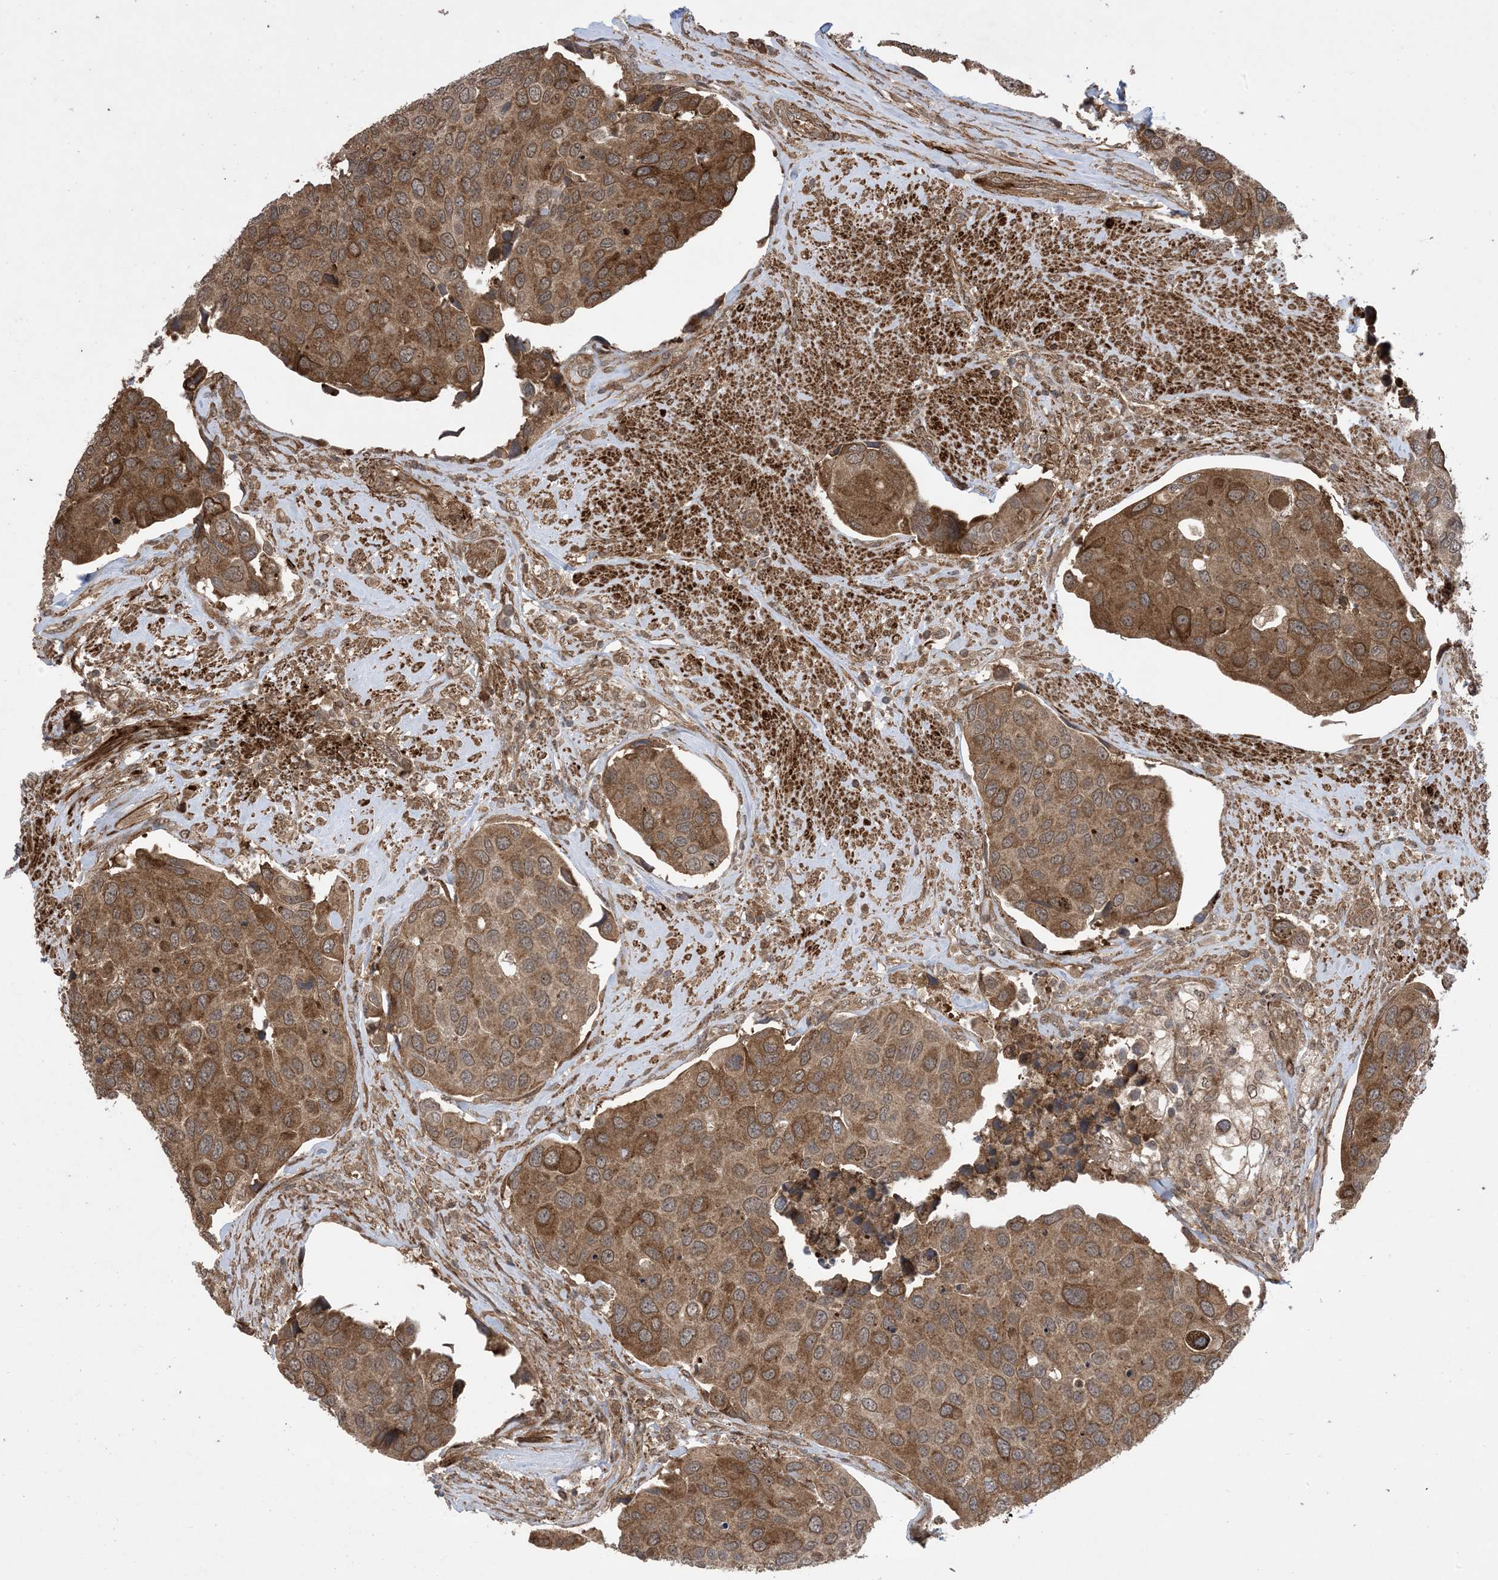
{"staining": {"intensity": "moderate", "quantity": ">75%", "location": "cytoplasmic/membranous"}, "tissue": "urothelial cancer", "cell_type": "Tumor cells", "image_type": "cancer", "snomed": [{"axis": "morphology", "description": "Urothelial carcinoma, High grade"}, {"axis": "topography", "description": "Urinary bladder"}], "caption": "IHC of high-grade urothelial carcinoma demonstrates medium levels of moderate cytoplasmic/membranous staining in about >75% of tumor cells. (DAB (3,3'-diaminobenzidine) IHC, brown staining for protein, blue staining for nuclei).", "gene": "ZNF511", "patient": {"sex": "male", "age": 74}}